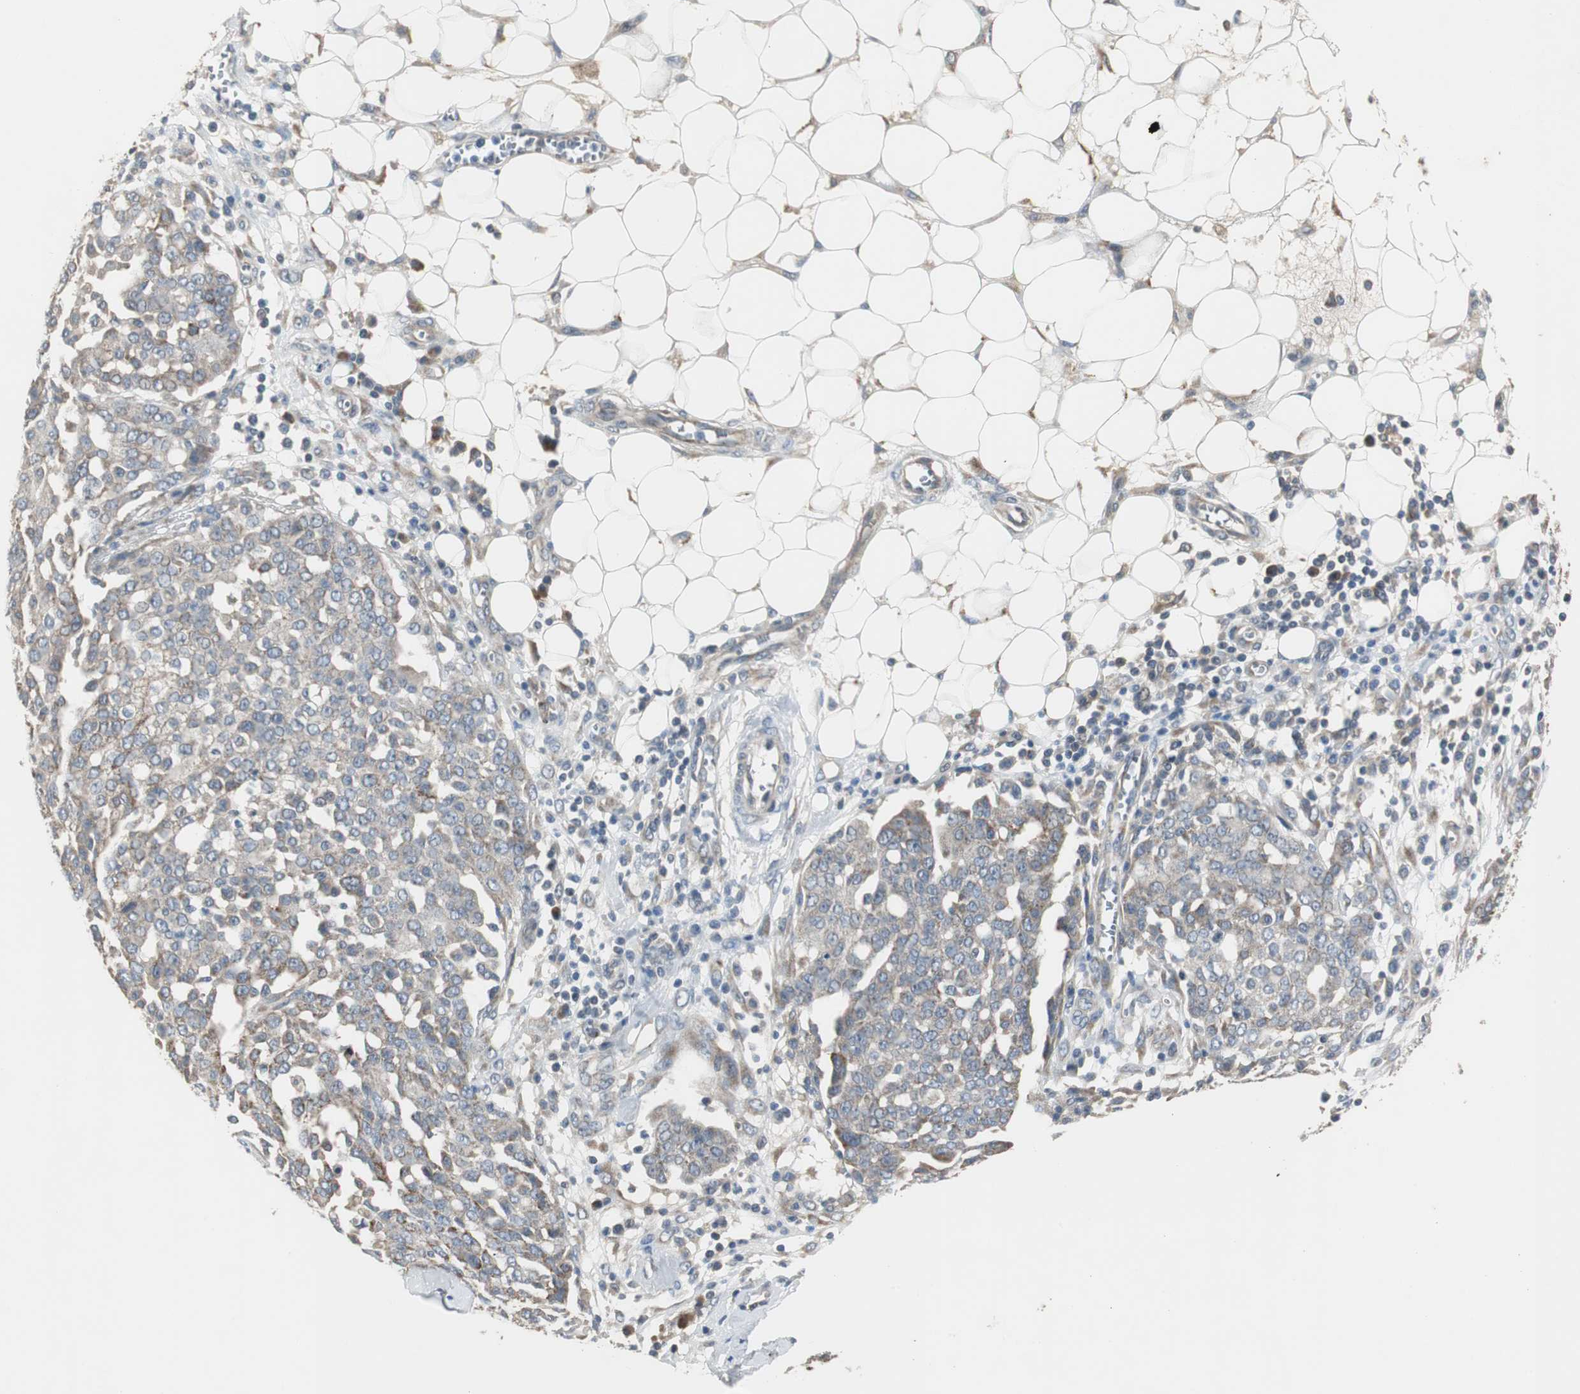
{"staining": {"intensity": "weak", "quantity": ">75%", "location": "cytoplasmic/membranous"}, "tissue": "ovarian cancer", "cell_type": "Tumor cells", "image_type": "cancer", "snomed": [{"axis": "morphology", "description": "Cystadenocarcinoma, serous, NOS"}, {"axis": "topography", "description": "Soft tissue"}, {"axis": "topography", "description": "Ovary"}], "caption": "Weak cytoplasmic/membranous expression for a protein is identified in about >75% of tumor cells of ovarian cancer using immunohistochemistry (IHC).", "gene": "MYT1", "patient": {"sex": "female", "age": 57}}